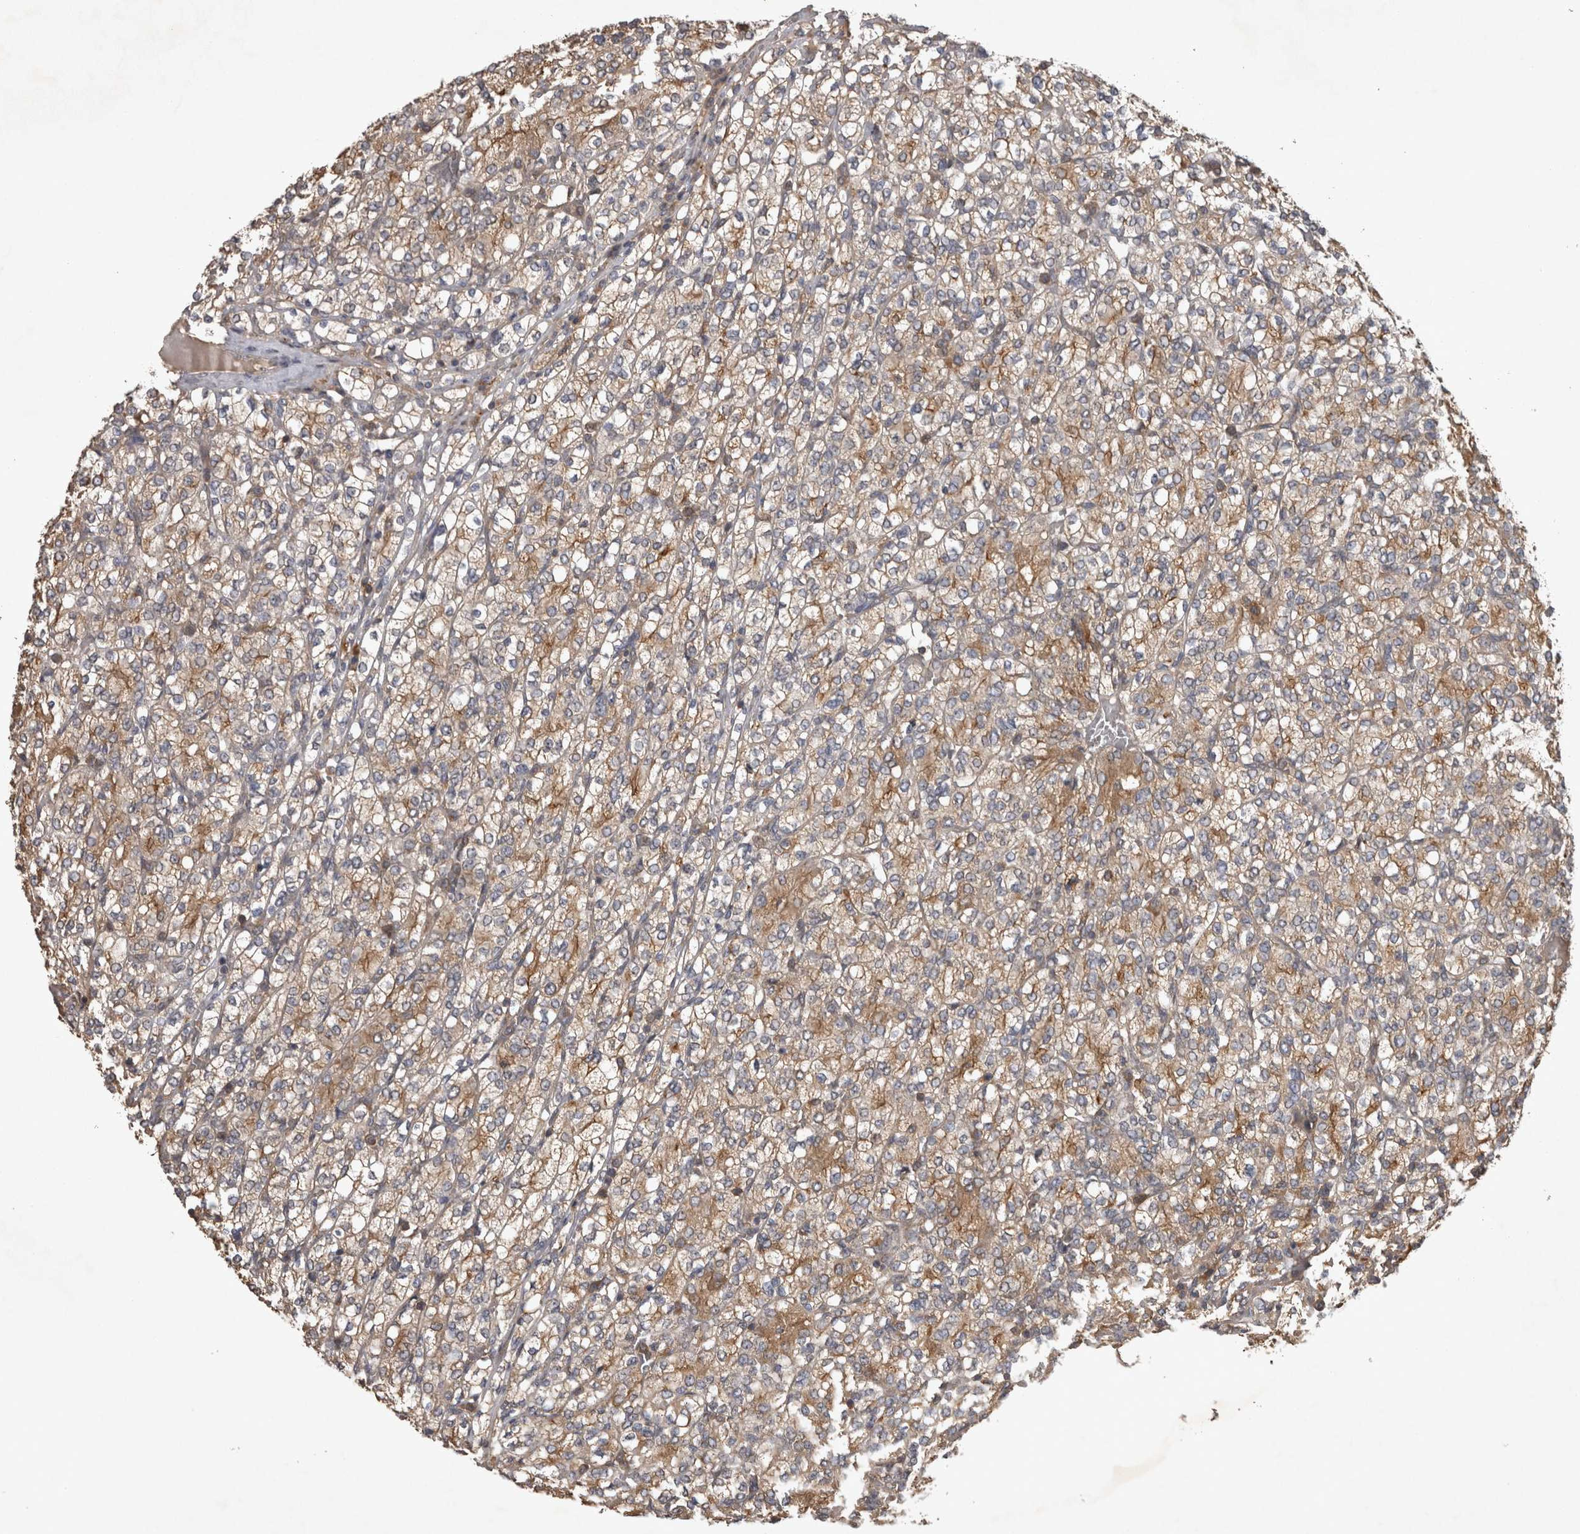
{"staining": {"intensity": "moderate", "quantity": ">75%", "location": "cytoplasmic/membranous"}, "tissue": "renal cancer", "cell_type": "Tumor cells", "image_type": "cancer", "snomed": [{"axis": "morphology", "description": "Adenocarcinoma, NOS"}, {"axis": "topography", "description": "Kidney"}], "caption": "The micrograph displays immunohistochemical staining of renal cancer. There is moderate cytoplasmic/membranous positivity is identified in about >75% of tumor cells. (Stains: DAB in brown, nuclei in blue, Microscopy: brightfield microscopy at high magnification).", "gene": "TRMT61B", "patient": {"sex": "male", "age": 77}}